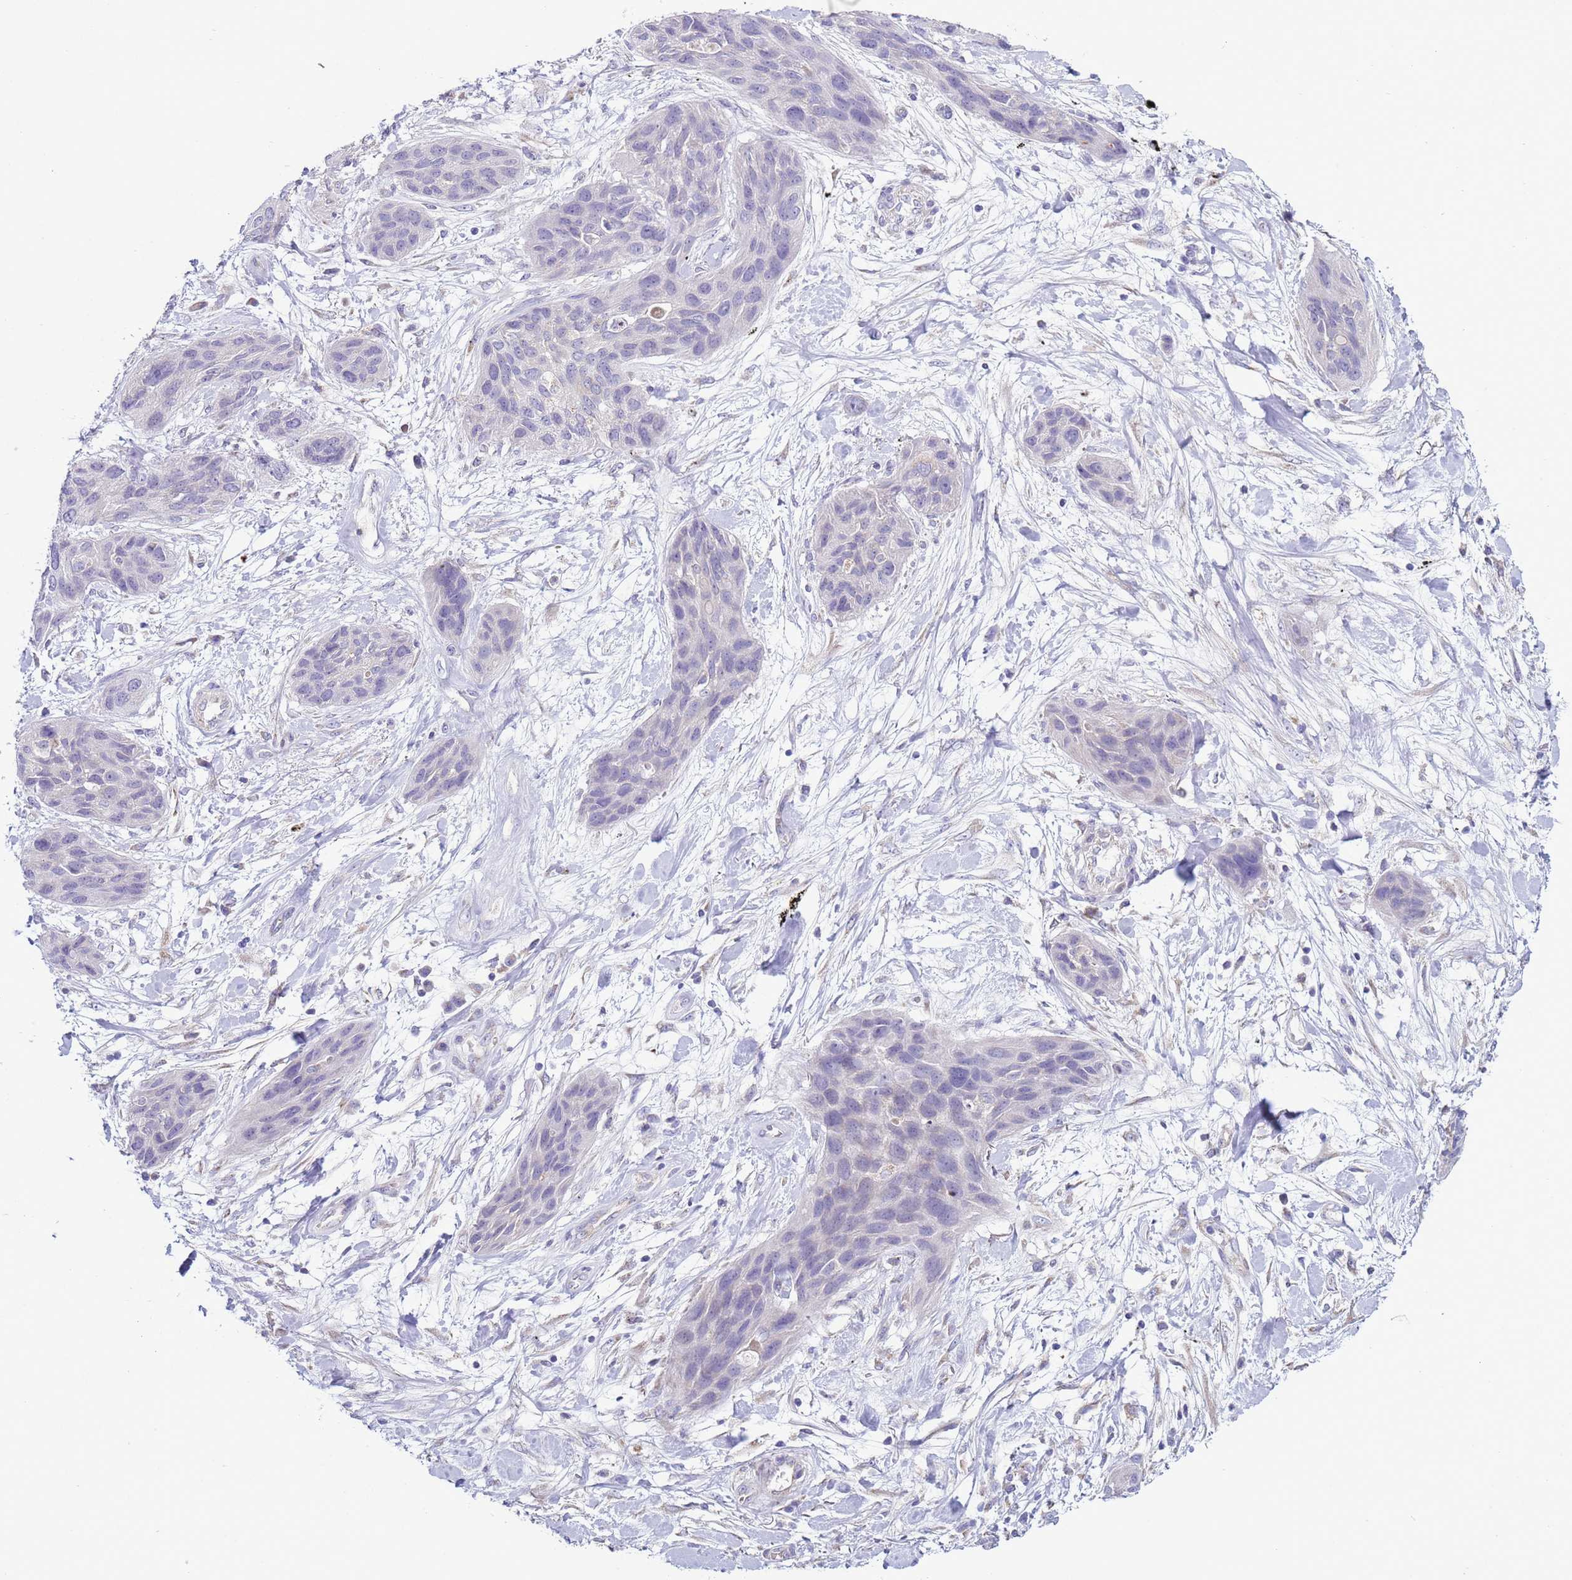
{"staining": {"intensity": "negative", "quantity": "none", "location": "none"}, "tissue": "lung cancer", "cell_type": "Tumor cells", "image_type": "cancer", "snomed": [{"axis": "morphology", "description": "Squamous cell carcinoma, NOS"}, {"axis": "topography", "description": "Lung"}], "caption": "High power microscopy histopathology image of an IHC histopathology image of lung squamous cell carcinoma, revealing no significant positivity in tumor cells.", "gene": "ABHD17B", "patient": {"sex": "female", "age": 70}}